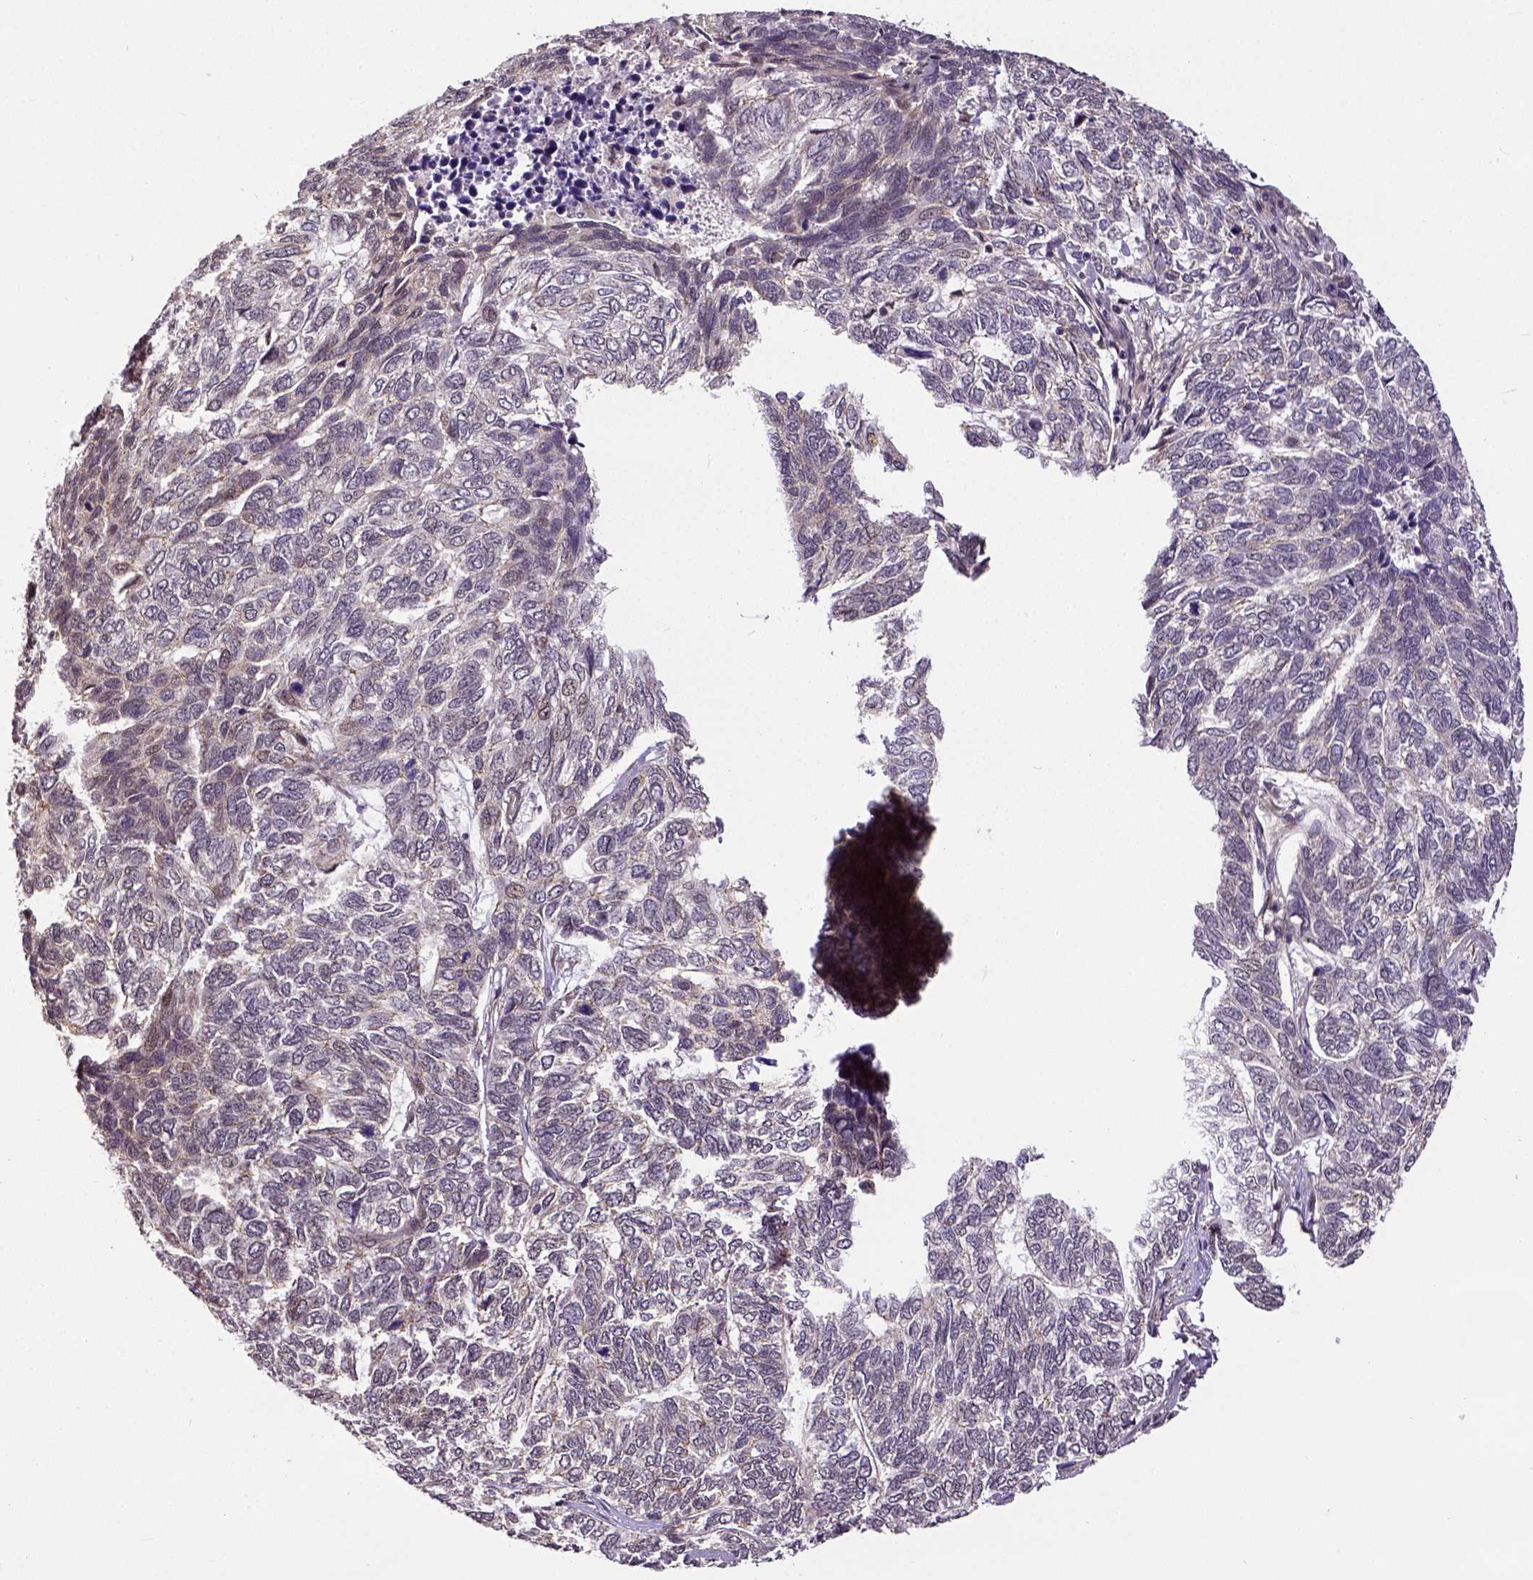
{"staining": {"intensity": "negative", "quantity": "none", "location": "none"}, "tissue": "skin cancer", "cell_type": "Tumor cells", "image_type": "cancer", "snomed": [{"axis": "morphology", "description": "Basal cell carcinoma"}, {"axis": "topography", "description": "Skin"}], "caption": "Protein analysis of skin cancer reveals no significant expression in tumor cells.", "gene": "DICER1", "patient": {"sex": "female", "age": 65}}